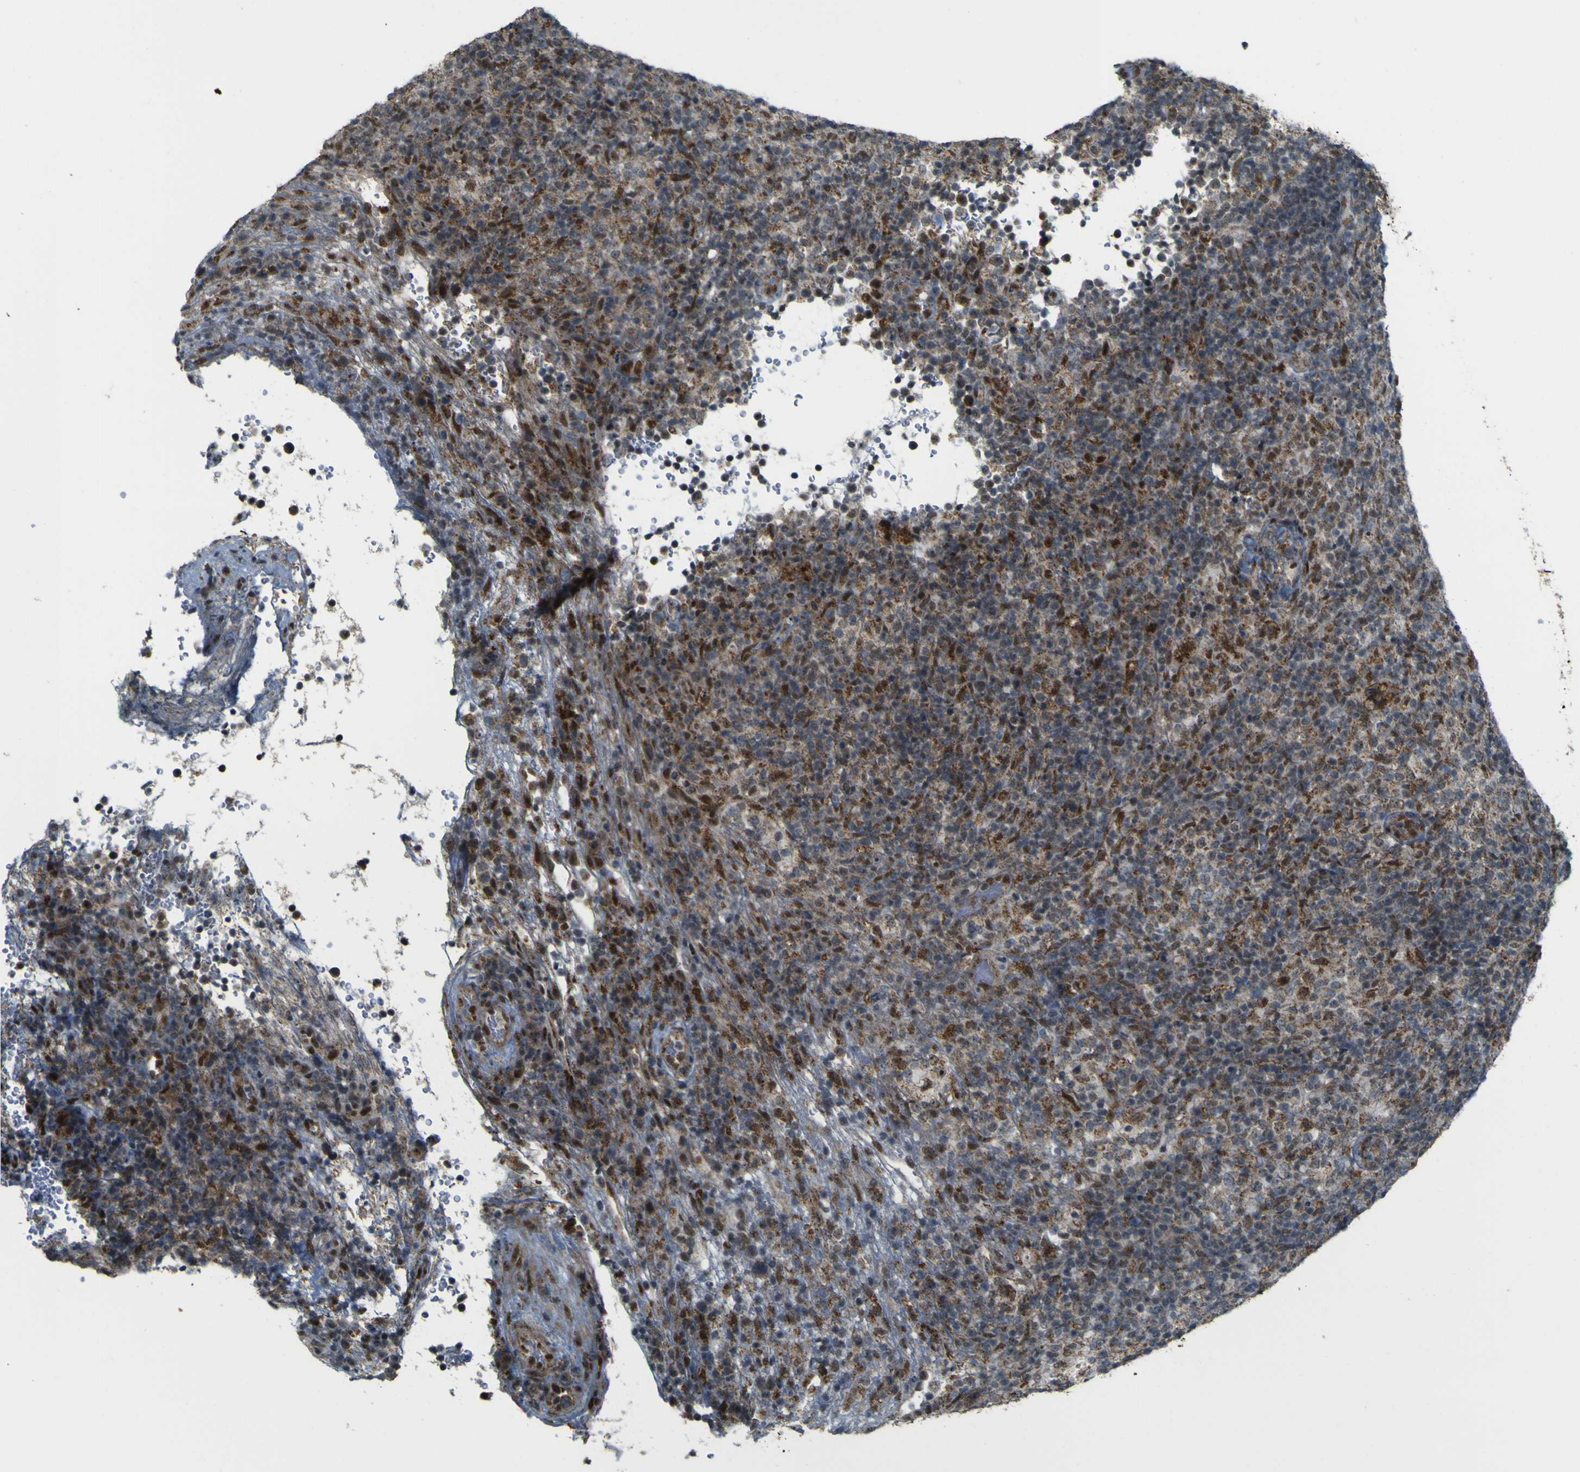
{"staining": {"intensity": "moderate", "quantity": "25%-75%", "location": "cytoplasmic/membranous,nuclear"}, "tissue": "lymphoma", "cell_type": "Tumor cells", "image_type": "cancer", "snomed": [{"axis": "morphology", "description": "Malignant lymphoma, non-Hodgkin's type, High grade"}, {"axis": "topography", "description": "Lymph node"}], "caption": "Immunohistochemistry (IHC) of lymphoma demonstrates medium levels of moderate cytoplasmic/membranous and nuclear expression in approximately 25%-75% of tumor cells.", "gene": "ACBD5", "patient": {"sex": "female", "age": 76}}